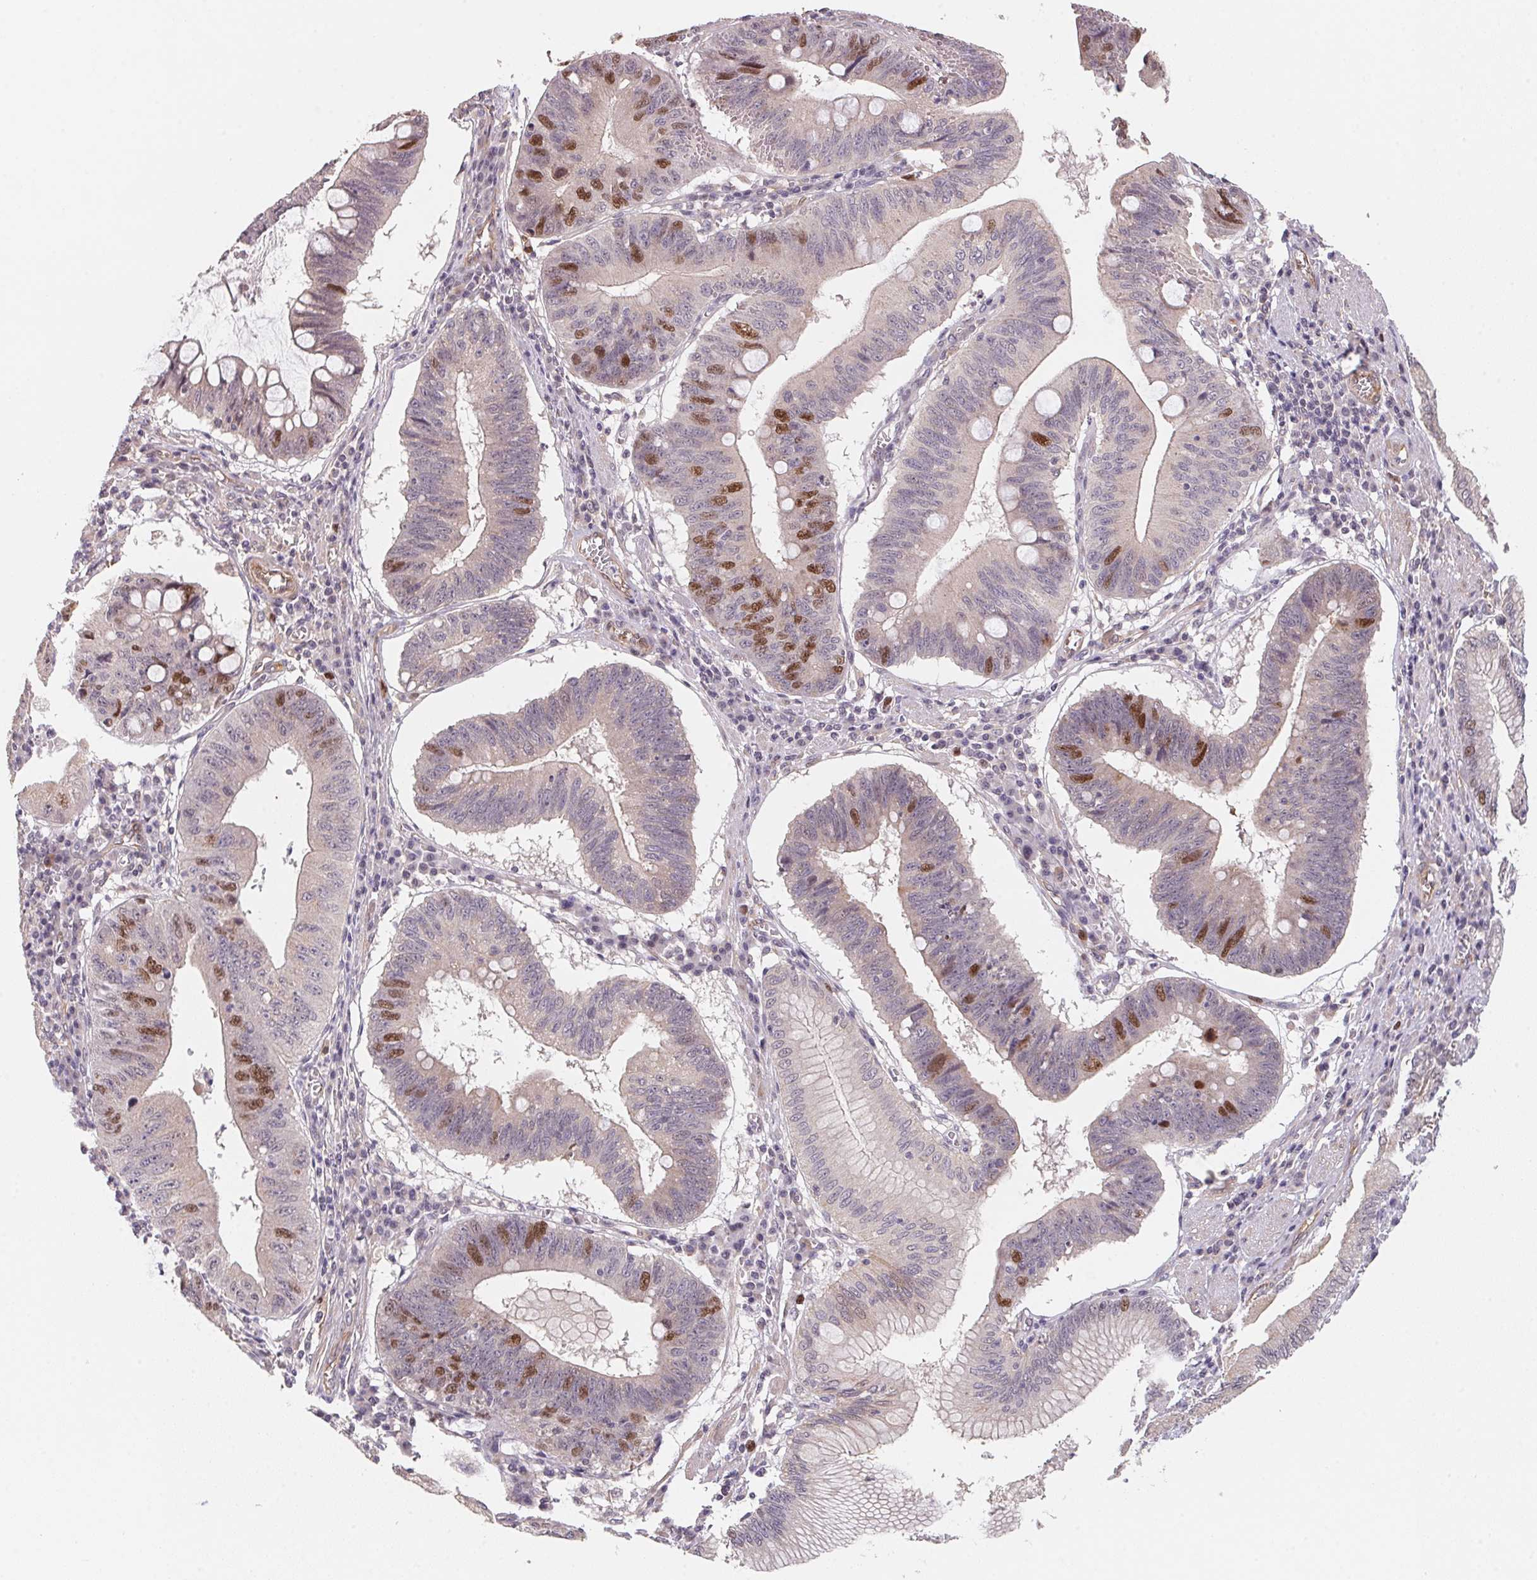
{"staining": {"intensity": "moderate", "quantity": "<25%", "location": "nuclear"}, "tissue": "stomach cancer", "cell_type": "Tumor cells", "image_type": "cancer", "snomed": [{"axis": "morphology", "description": "Adenocarcinoma, NOS"}, {"axis": "topography", "description": "Stomach"}], "caption": "Human stomach adenocarcinoma stained with a protein marker exhibits moderate staining in tumor cells.", "gene": "KIFC1", "patient": {"sex": "male", "age": 59}}